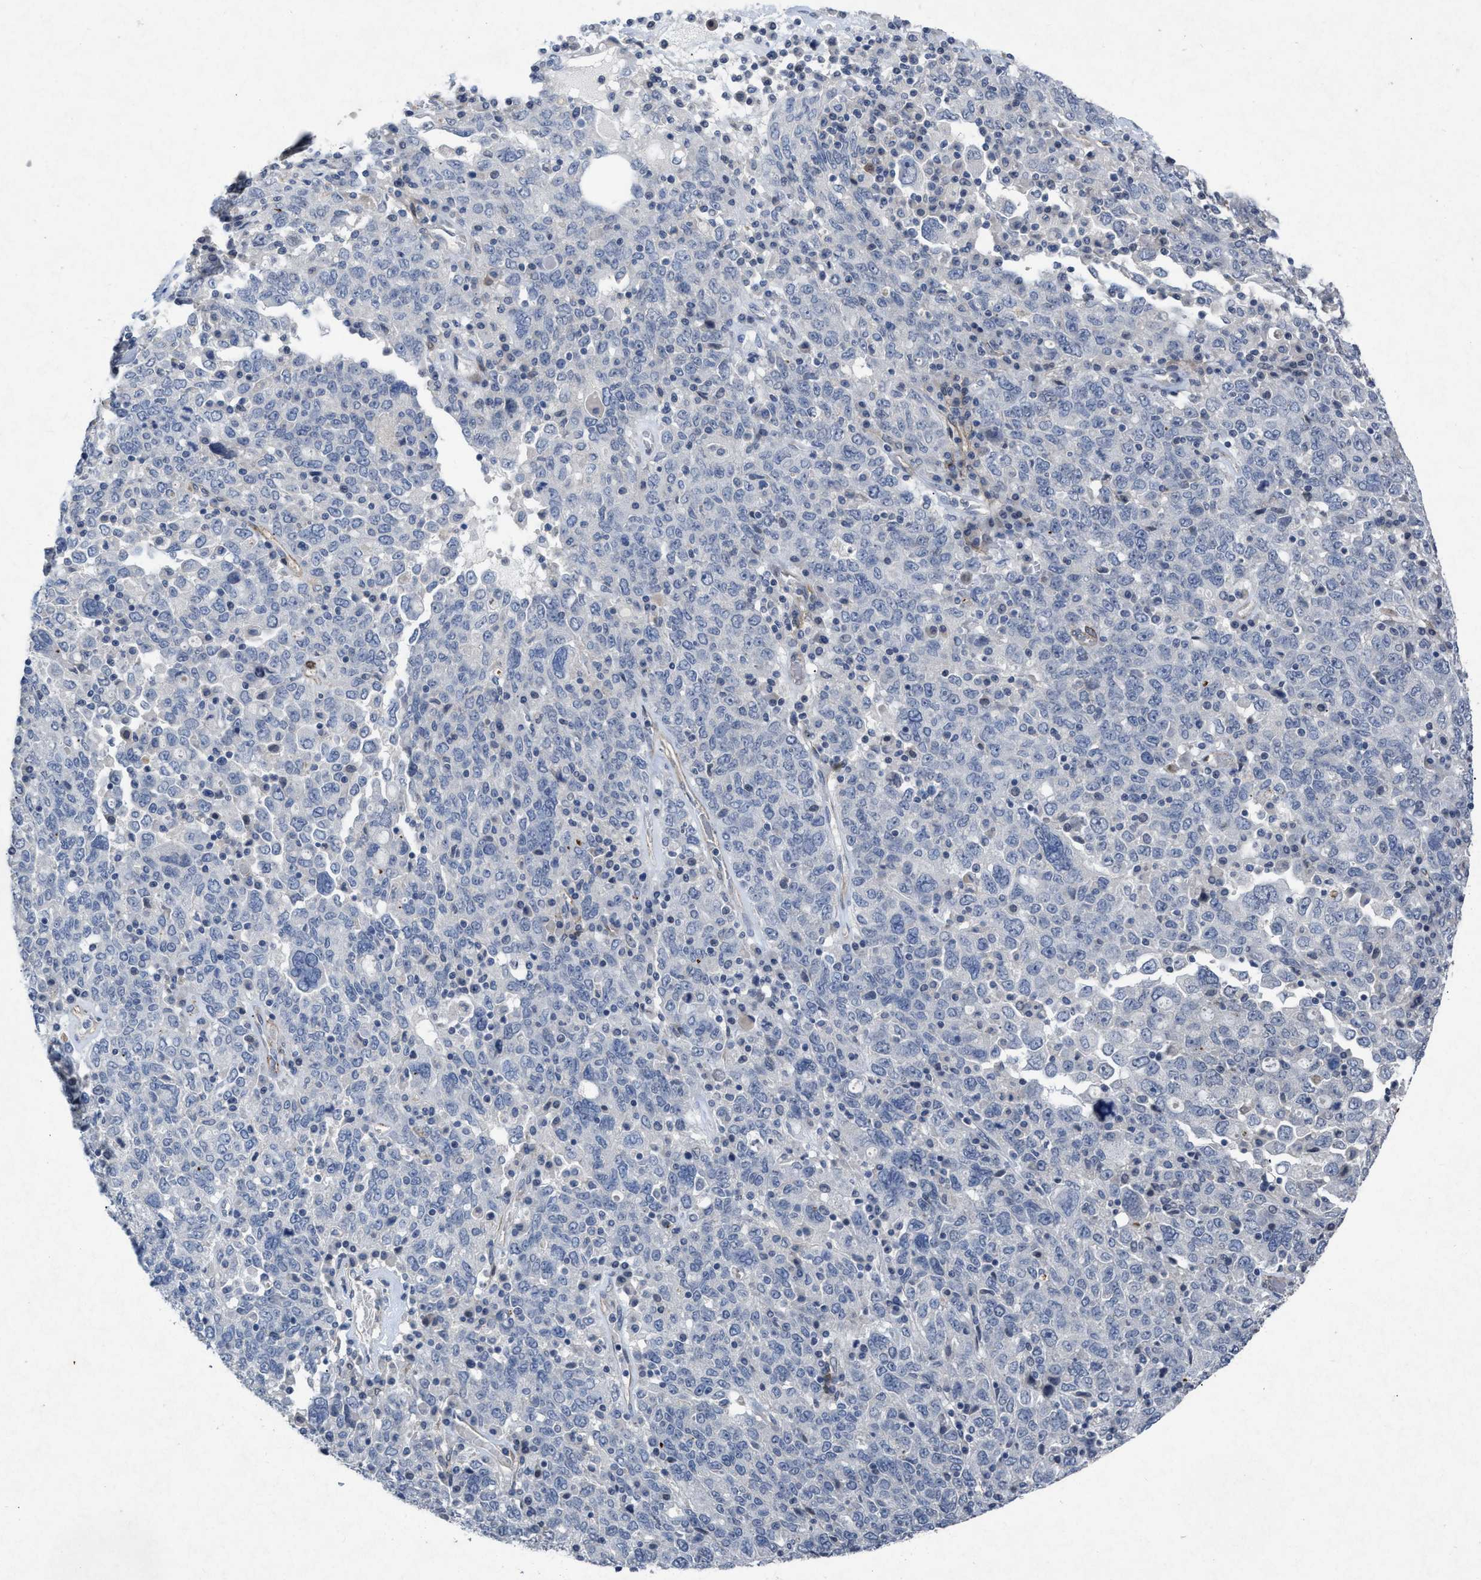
{"staining": {"intensity": "negative", "quantity": "none", "location": "none"}, "tissue": "ovarian cancer", "cell_type": "Tumor cells", "image_type": "cancer", "snomed": [{"axis": "morphology", "description": "Carcinoma, endometroid"}, {"axis": "topography", "description": "Ovary"}], "caption": "Tumor cells are negative for protein expression in human ovarian cancer.", "gene": "PDGFRA", "patient": {"sex": "female", "age": 62}}